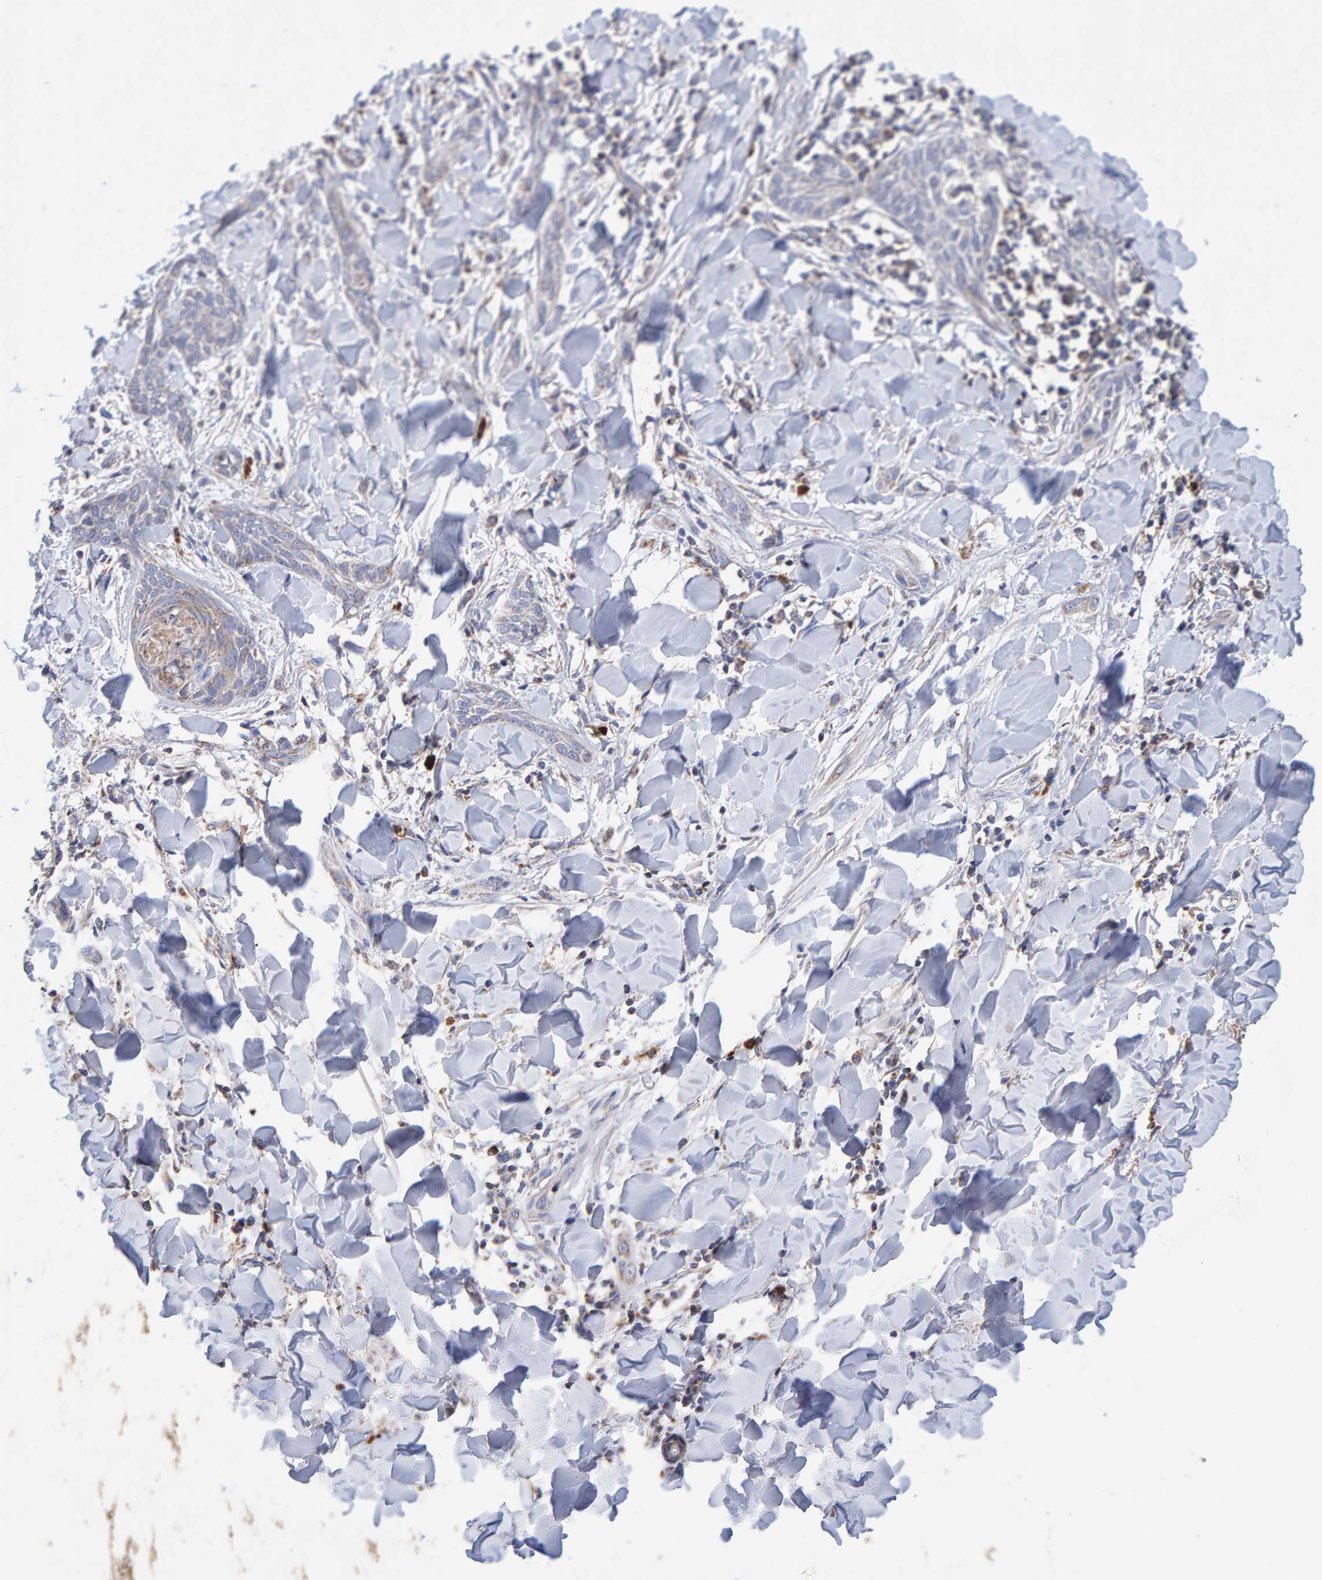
{"staining": {"intensity": "negative", "quantity": "none", "location": "none"}, "tissue": "skin cancer", "cell_type": "Tumor cells", "image_type": "cancer", "snomed": [{"axis": "morphology", "description": "Basal cell carcinoma"}, {"axis": "topography", "description": "Skin"}], "caption": "A photomicrograph of basal cell carcinoma (skin) stained for a protein exhibits no brown staining in tumor cells. (Brightfield microscopy of DAB (3,3'-diaminobenzidine) immunohistochemistry at high magnification).", "gene": "EFR3A", "patient": {"sex": "female", "age": 59}}